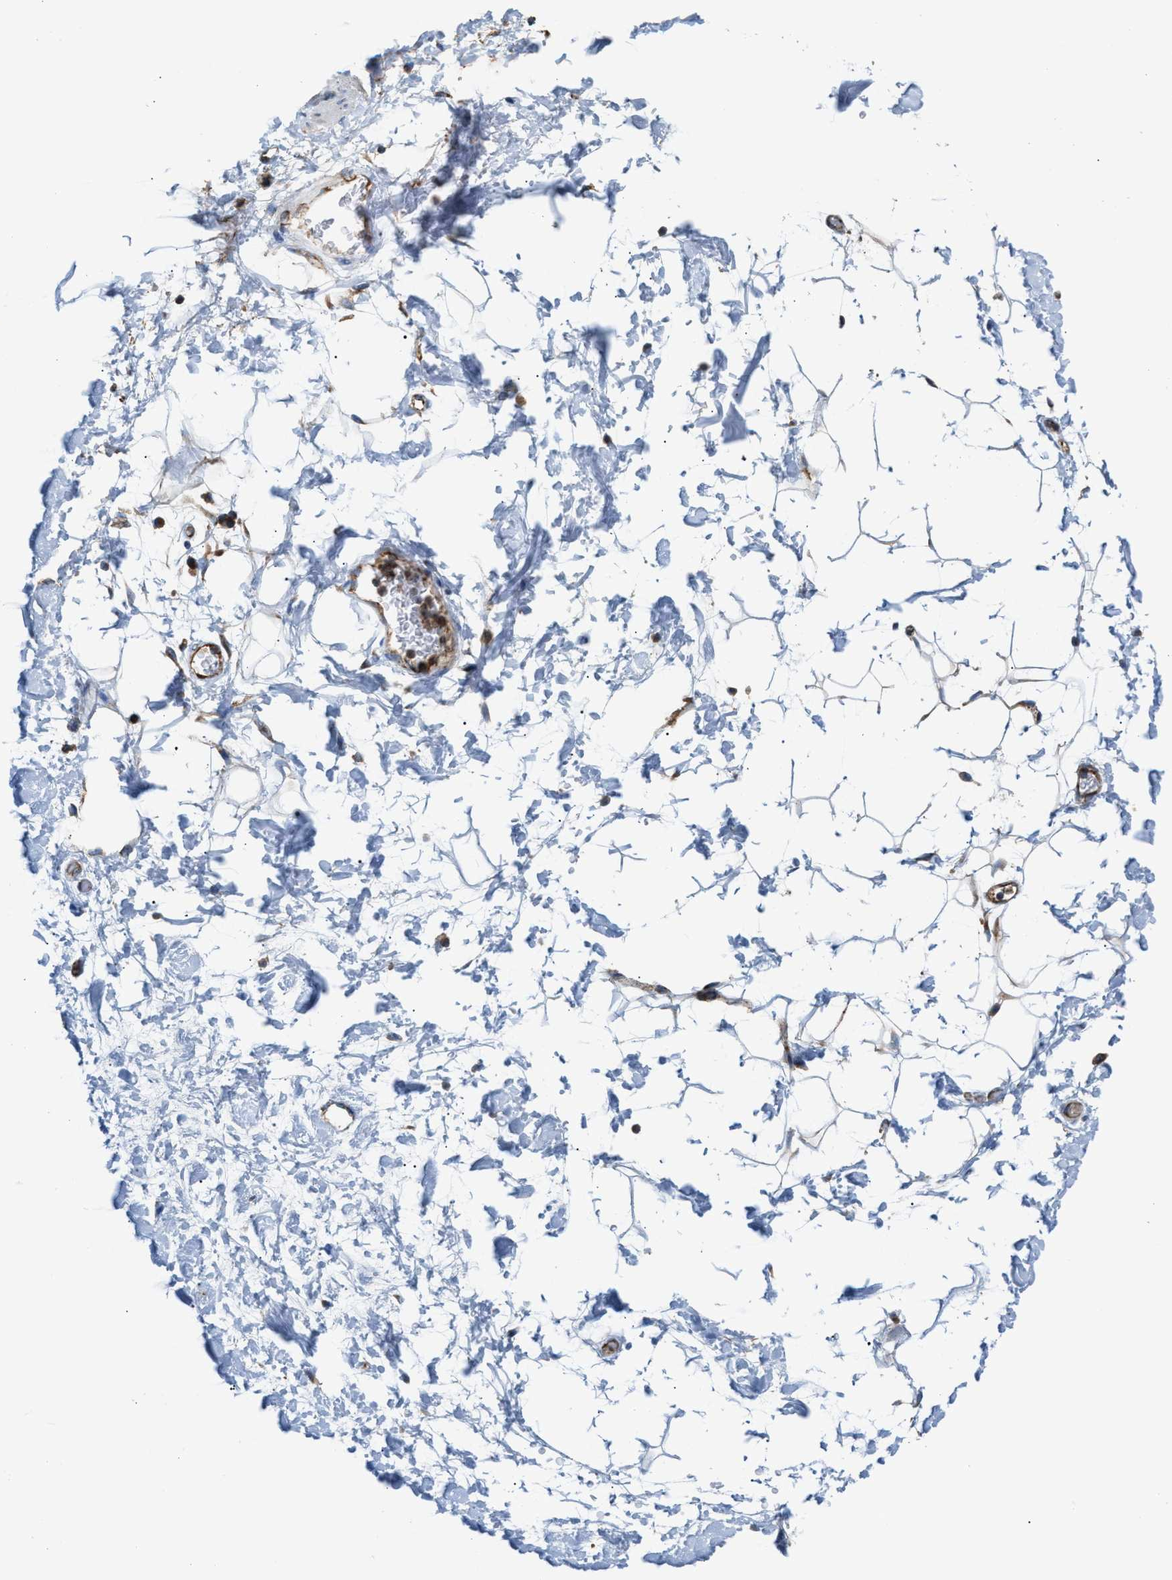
{"staining": {"intensity": "moderate", "quantity": "<25%", "location": "cytoplasmic/membranous"}, "tissue": "adipose tissue", "cell_type": "Adipocytes", "image_type": "normal", "snomed": [{"axis": "morphology", "description": "Normal tissue, NOS"}, {"axis": "topography", "description": "Soft tissue"}], "caption": "Moderate cytoplasmic/membranous protein staining is seen in about <25% of adipocytes in adipose tissue. (Brightfield microscopy of DAB IHC at high magnification).", "gene": "TBC1D15", "patient": {"sex": "male", "age": 72}}